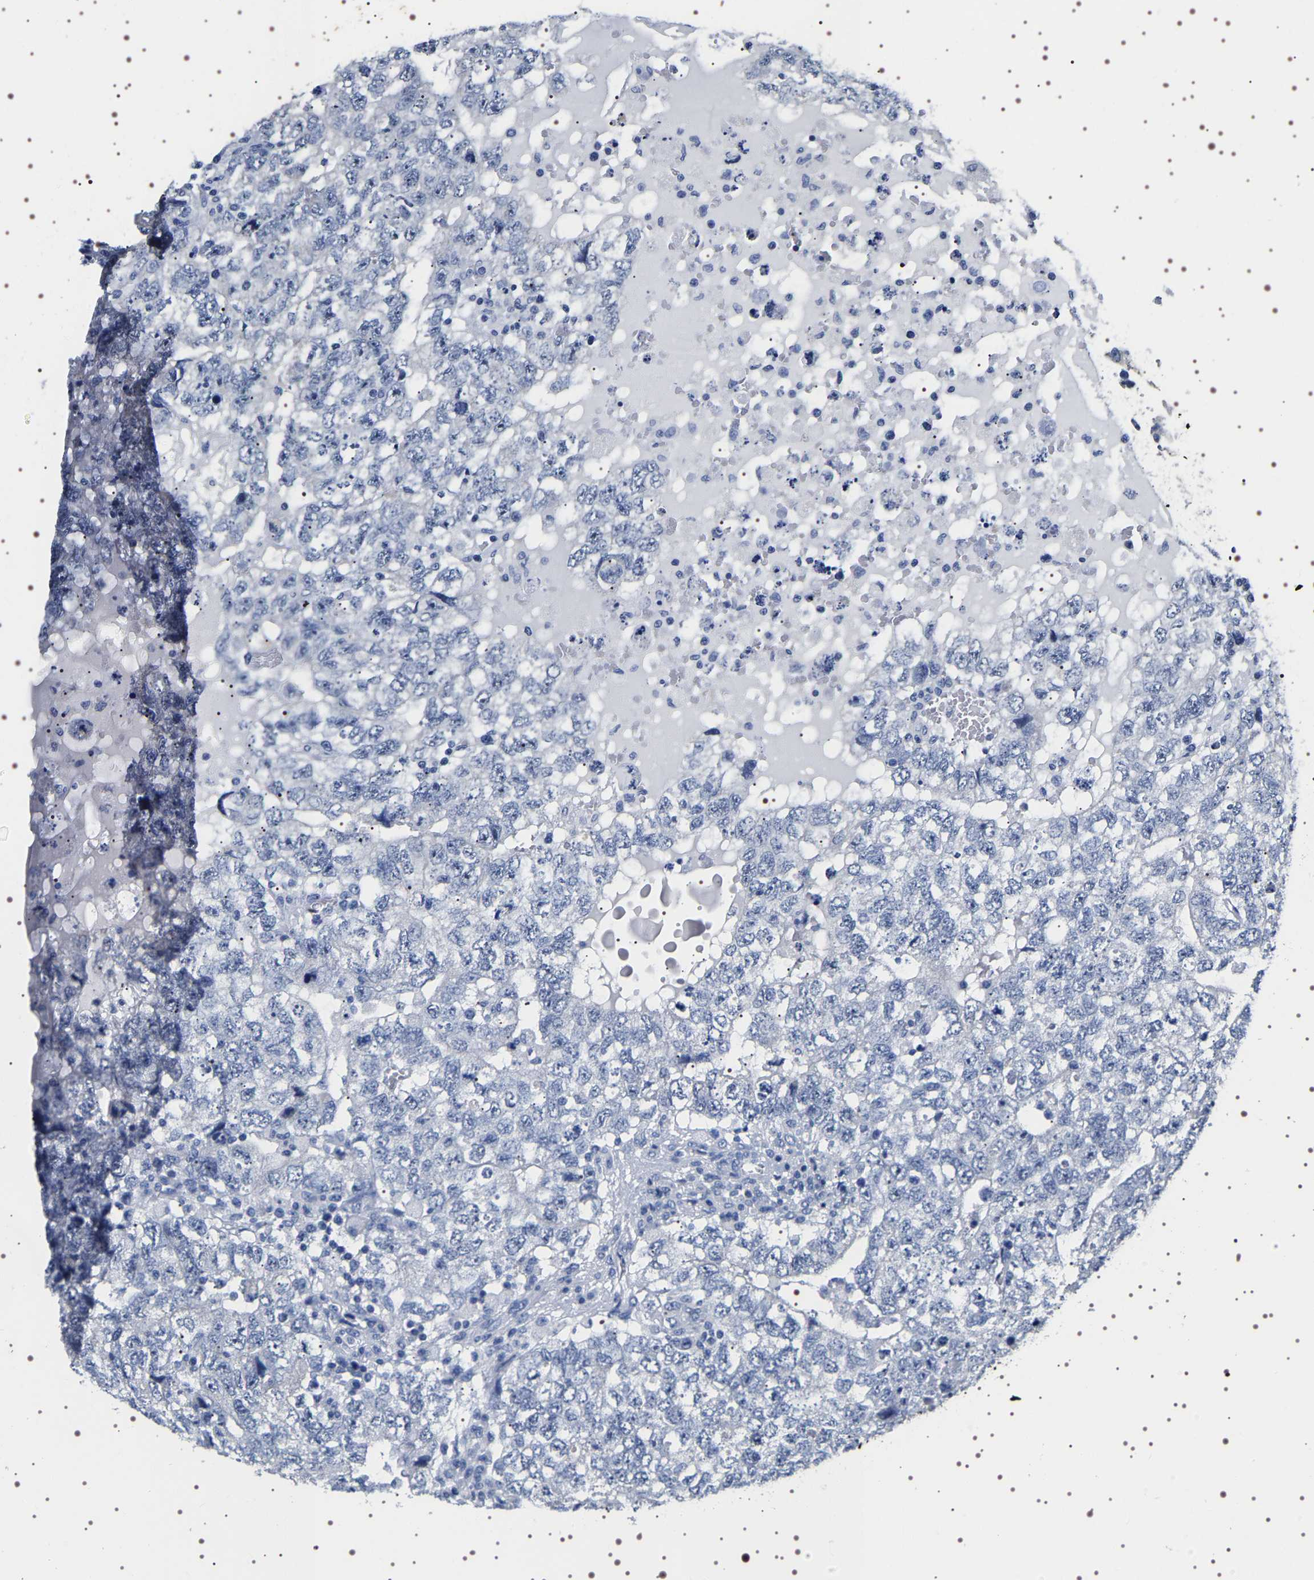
{"staining": {"intensity": "negative", "quantity": "none", "location": "none"}, "tissue": "testis cancer", "cell_type": "Tumor cells", "image_type": "cancer", "snomed": [{"axis": "morphology", "description": "Carcinoma, Embryonal, NOS"}, {"axis": "topography", "description": "Testis"}], "caption": "Immunohistochemistry (IHC) photomicrograph of neoplastic tissue: human embryonal carcinoma (testis) stained with DAB exhibits no significant protein positivity in tumor cells.", "gene": "UBQLN3", "patient": {"sex": "male", "age": 36}}